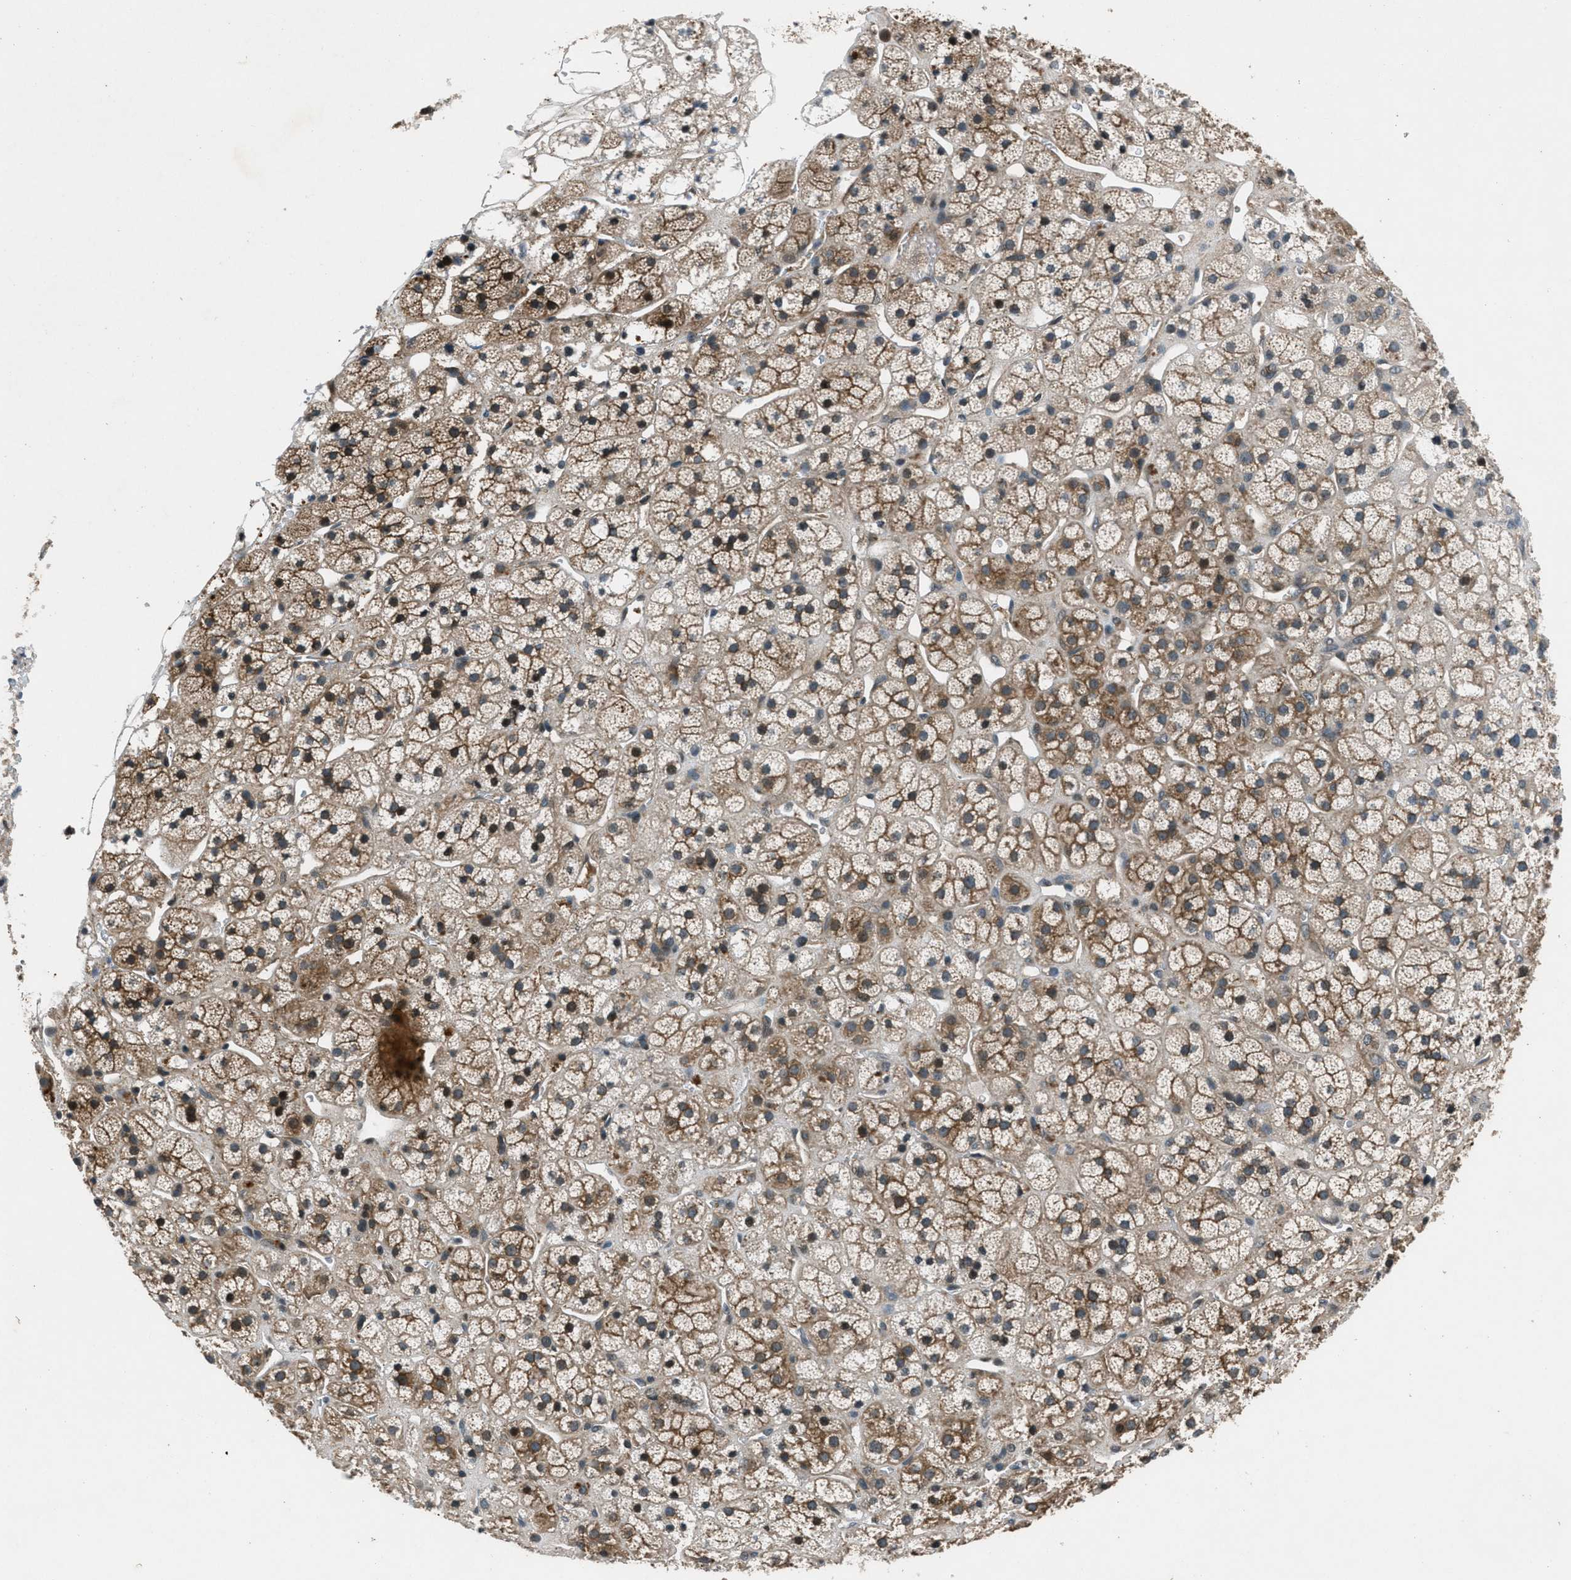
{"staining": {"intensity": "moderate", "quantity": ">75%", "location": "cytoplasmic/membranous"}, "tissue": "adrenal gland", "cell_type": "Glandular cells", "image_type": "normal", "snomed": [{"axis": "morphology", "description": "Normal tissue, NOS"}, {"axis": "topography", "description": "Adrenal gland"}], "caption": "Brown immunohistochemical staining in benign human adrenal gland exhibits moderate cytoplasmic/membranous positivity in approximately >75% of glandular cells.", "gene": "EPSTI1", "patient": {"sex": "male", "age": 56}}